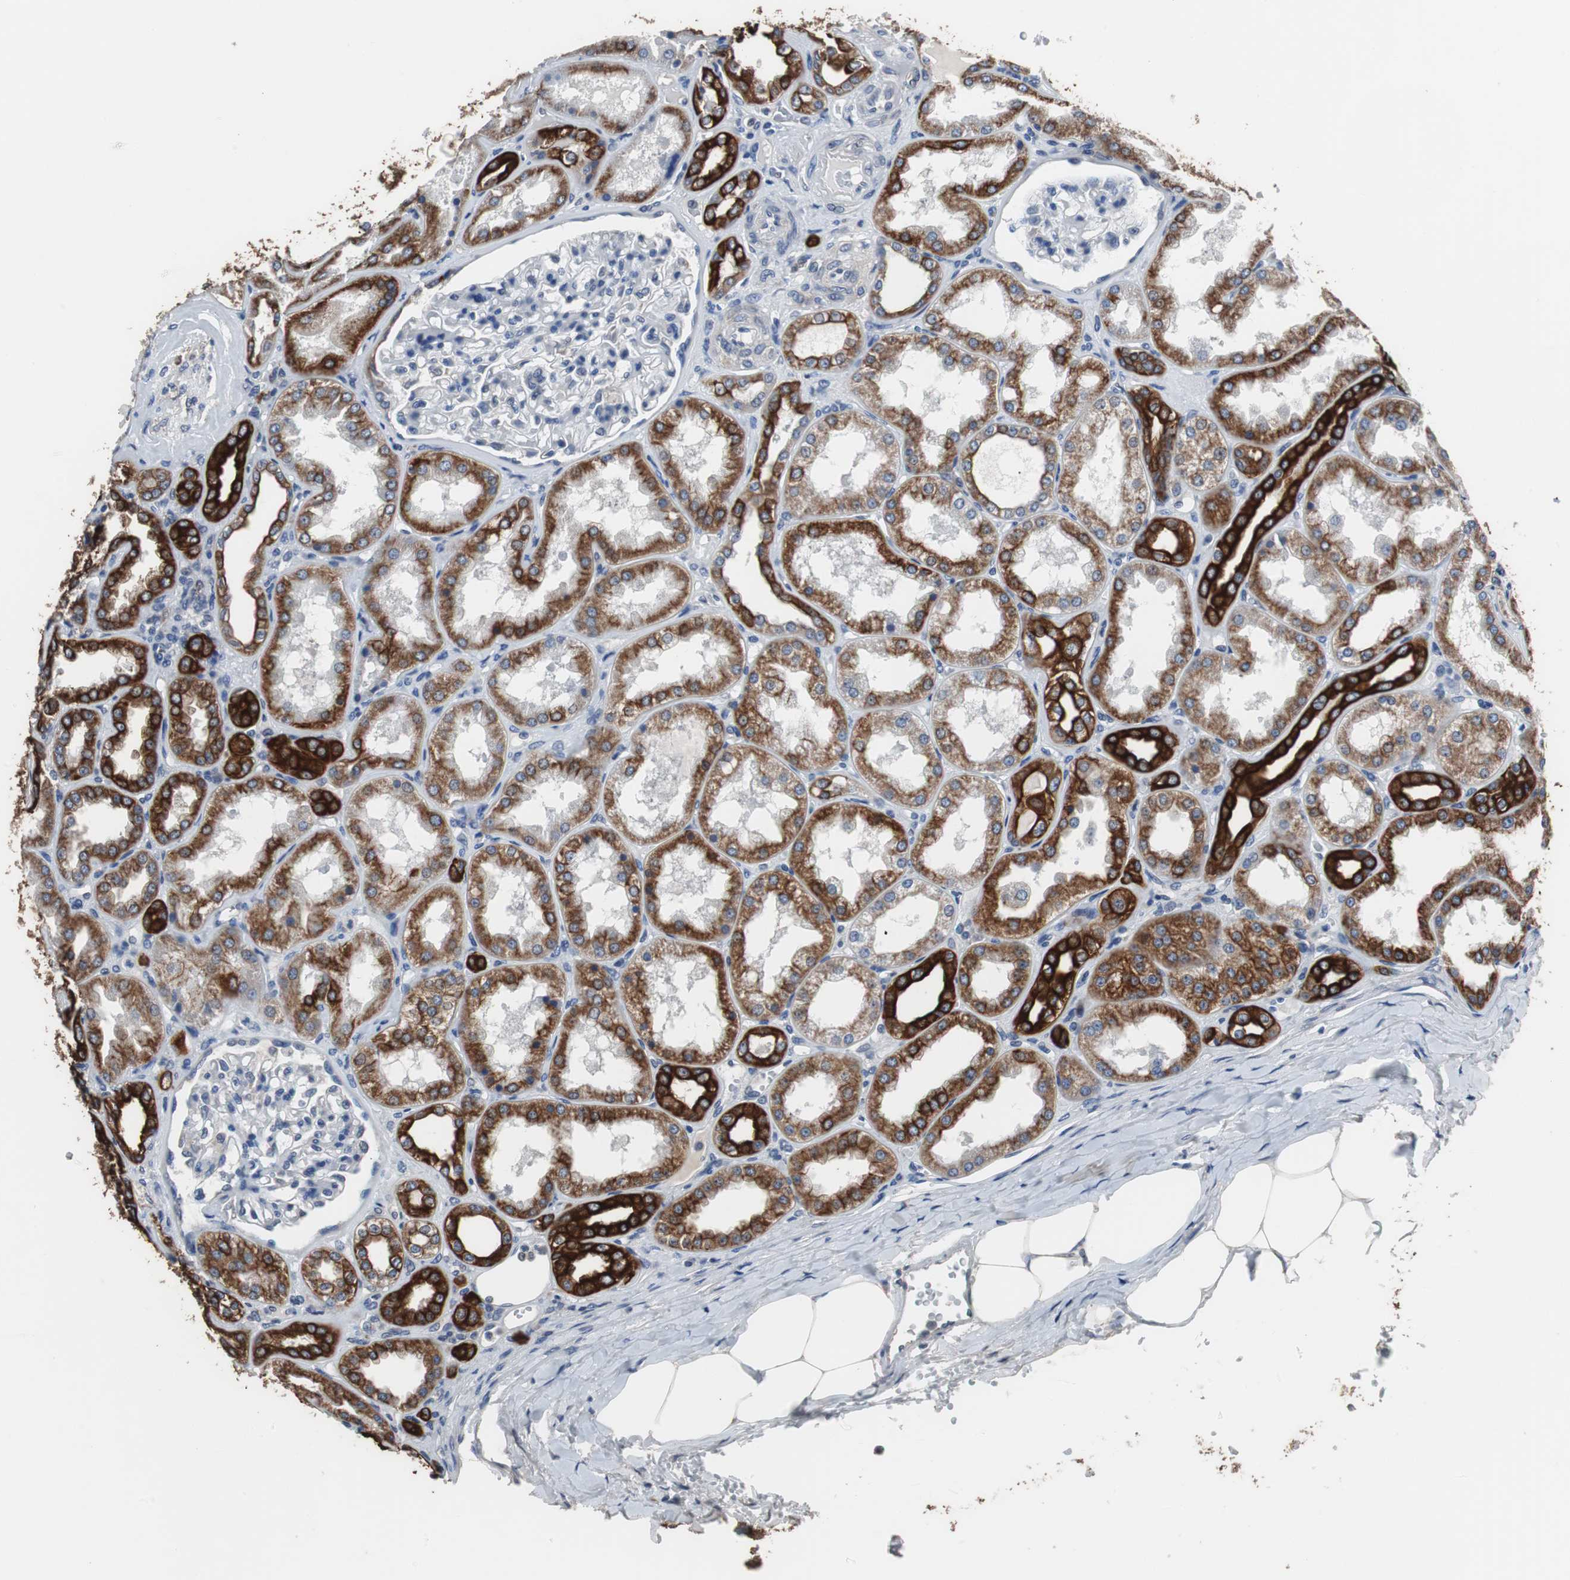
{"staining": {"intensity": "negative", "quantity": "none", "location": "none"}, "tissue": "kidney", "cell_type": "Cells in glomeruli", "image_type": "normal", "snomed": [{"axis": "morphology", "description": "Normal tissue, NOS"}, {"axis": "topography", "description": "Kidney"}], "caption": "Cells in glomeruli are negative for protein expression in unremarkable human kidney. The staining is performed using DAB (3,3'-diaminobenzidine) brown chromogen with nuclei counter-stained in using hematoxylin.", "gene": "USP10", "patient": {"sex": "female", "age": 56}}